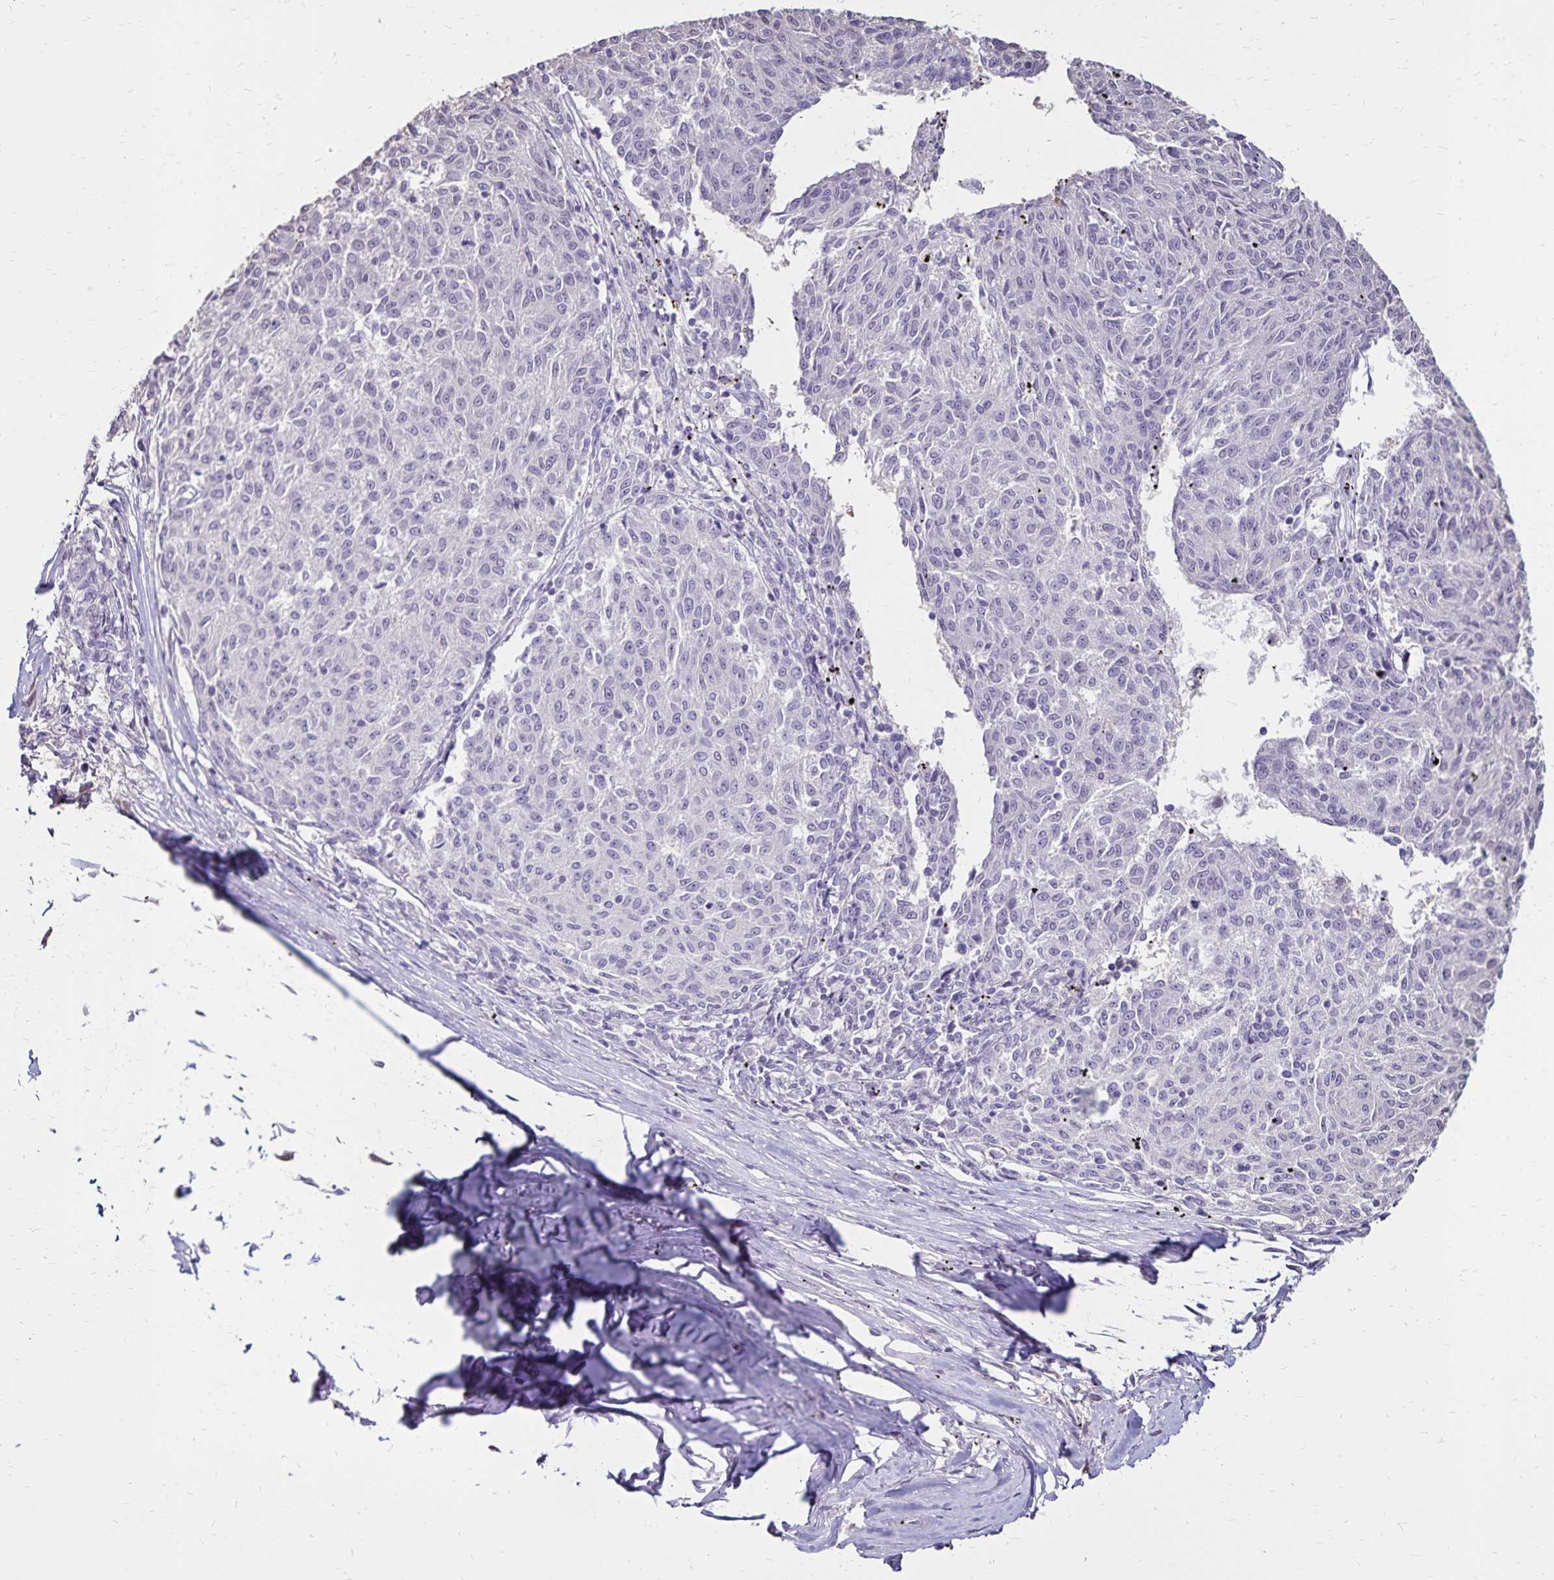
{"staining": {"intensity": "negative", "quantity": "none", "location": "none"}, "tissue": "melanoma", "cell_type": "Tumor cells", "image_type": "cancer", "snomed": [{"axis": "morphology", "description": "Malignant melanoma, NOS"}, {"axis": "topography", "description": "Skin"}], "caption": "Micrograph shows no significant protein expression in tumor cells of malignant melanoma.", "gene": "SH3GL3", "patient": {"sex": "female", "age": 72}}